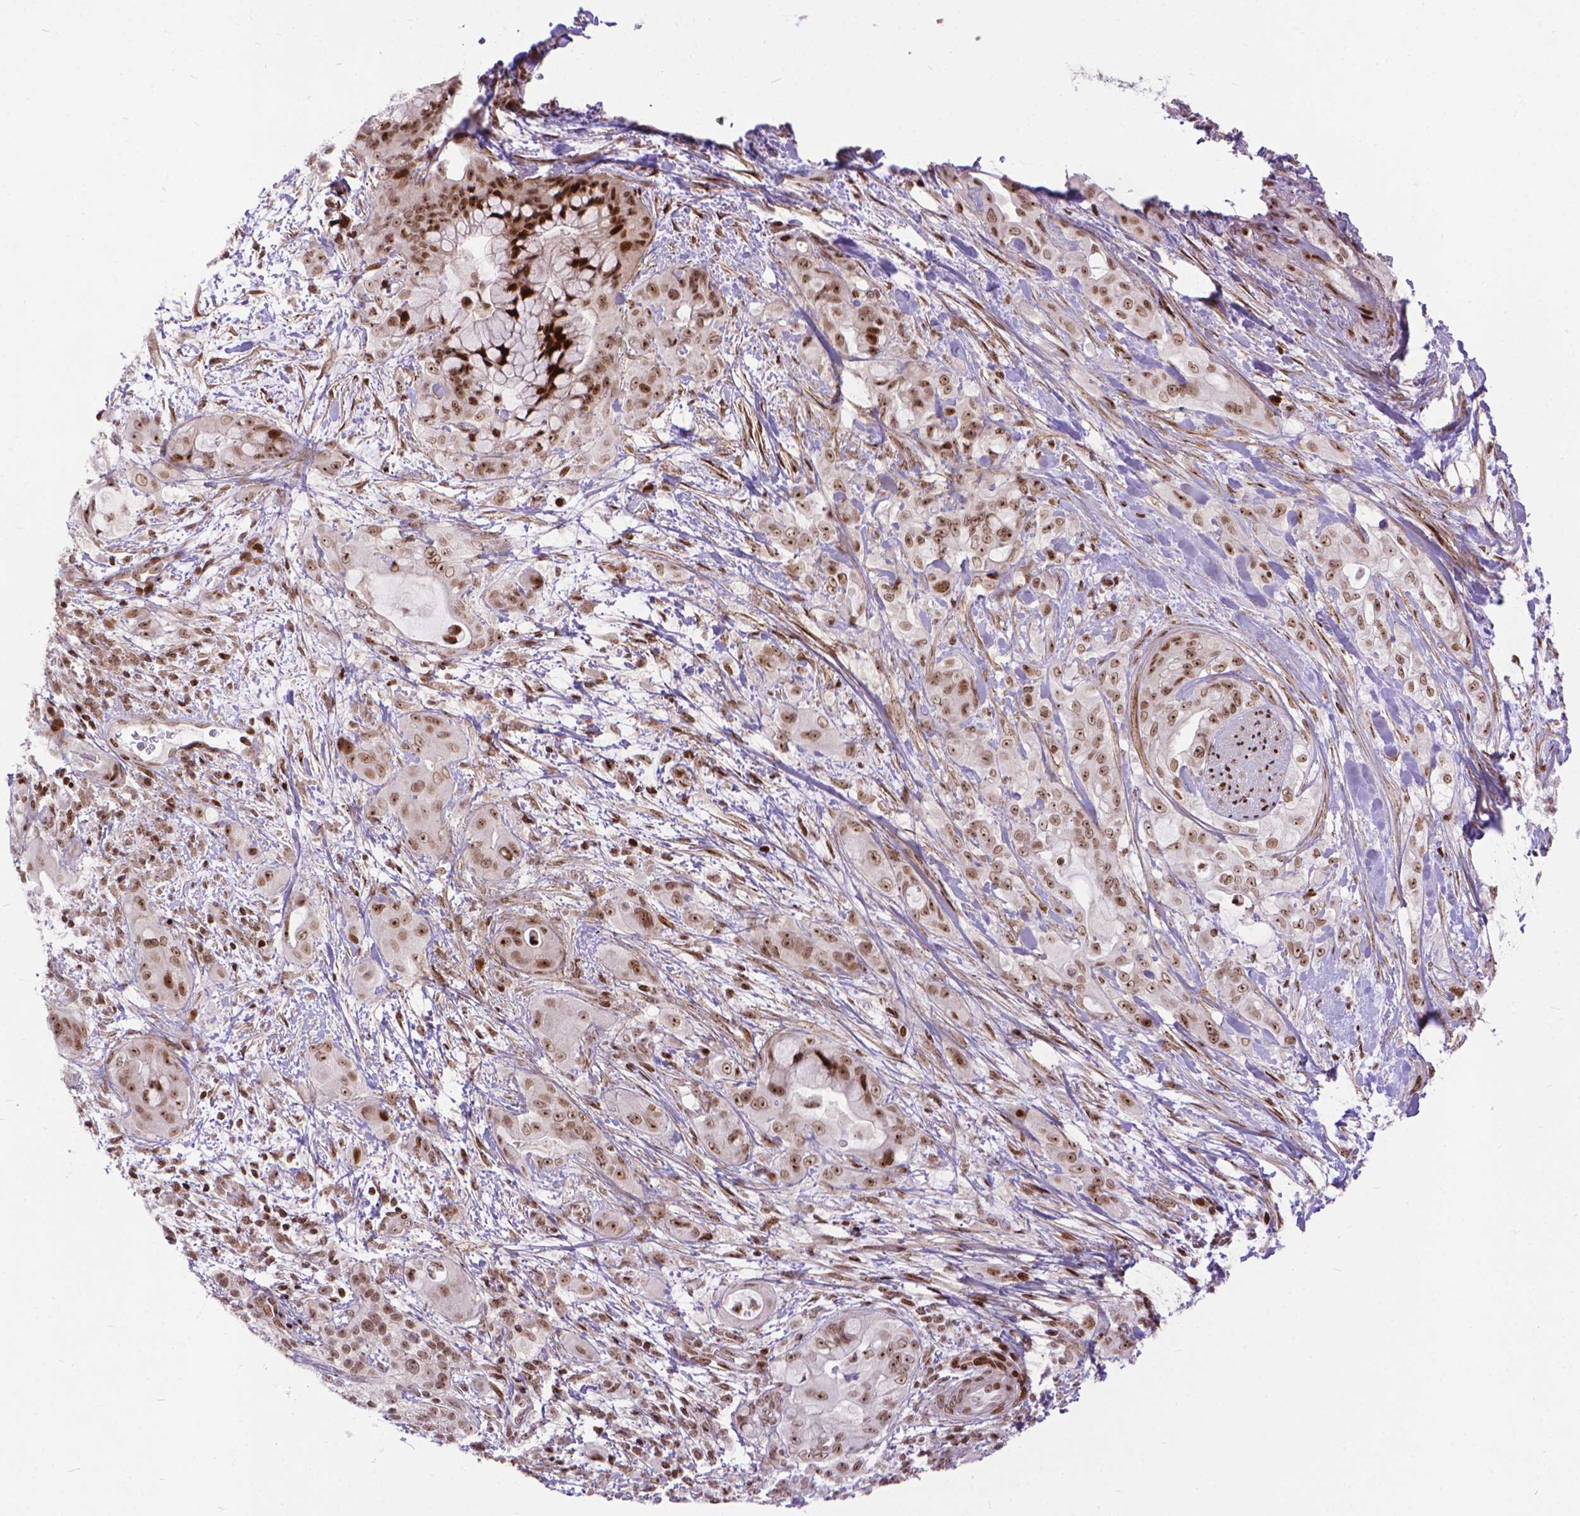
{"staining": {"intensity": "moderate", "quantity": ">75%", "location": "nuclear"}, "tissue": "pancreatic cancer", "cell_type": "Tumor cells", "image_type": "cancer", "snomed": [{"axis": "morphology", "description": "Adenocarcinoma, NOS"}, {"axis": "topography", "description": "Pancreas"}], "caption": "This is an image of immunohistochemistry staining of adenocarcinoma (pancreatic), which shows moderate expression in the nuclear of tumor cells.", "gene": "AMER1", "patient": {"sex": "male", "age": 71}}